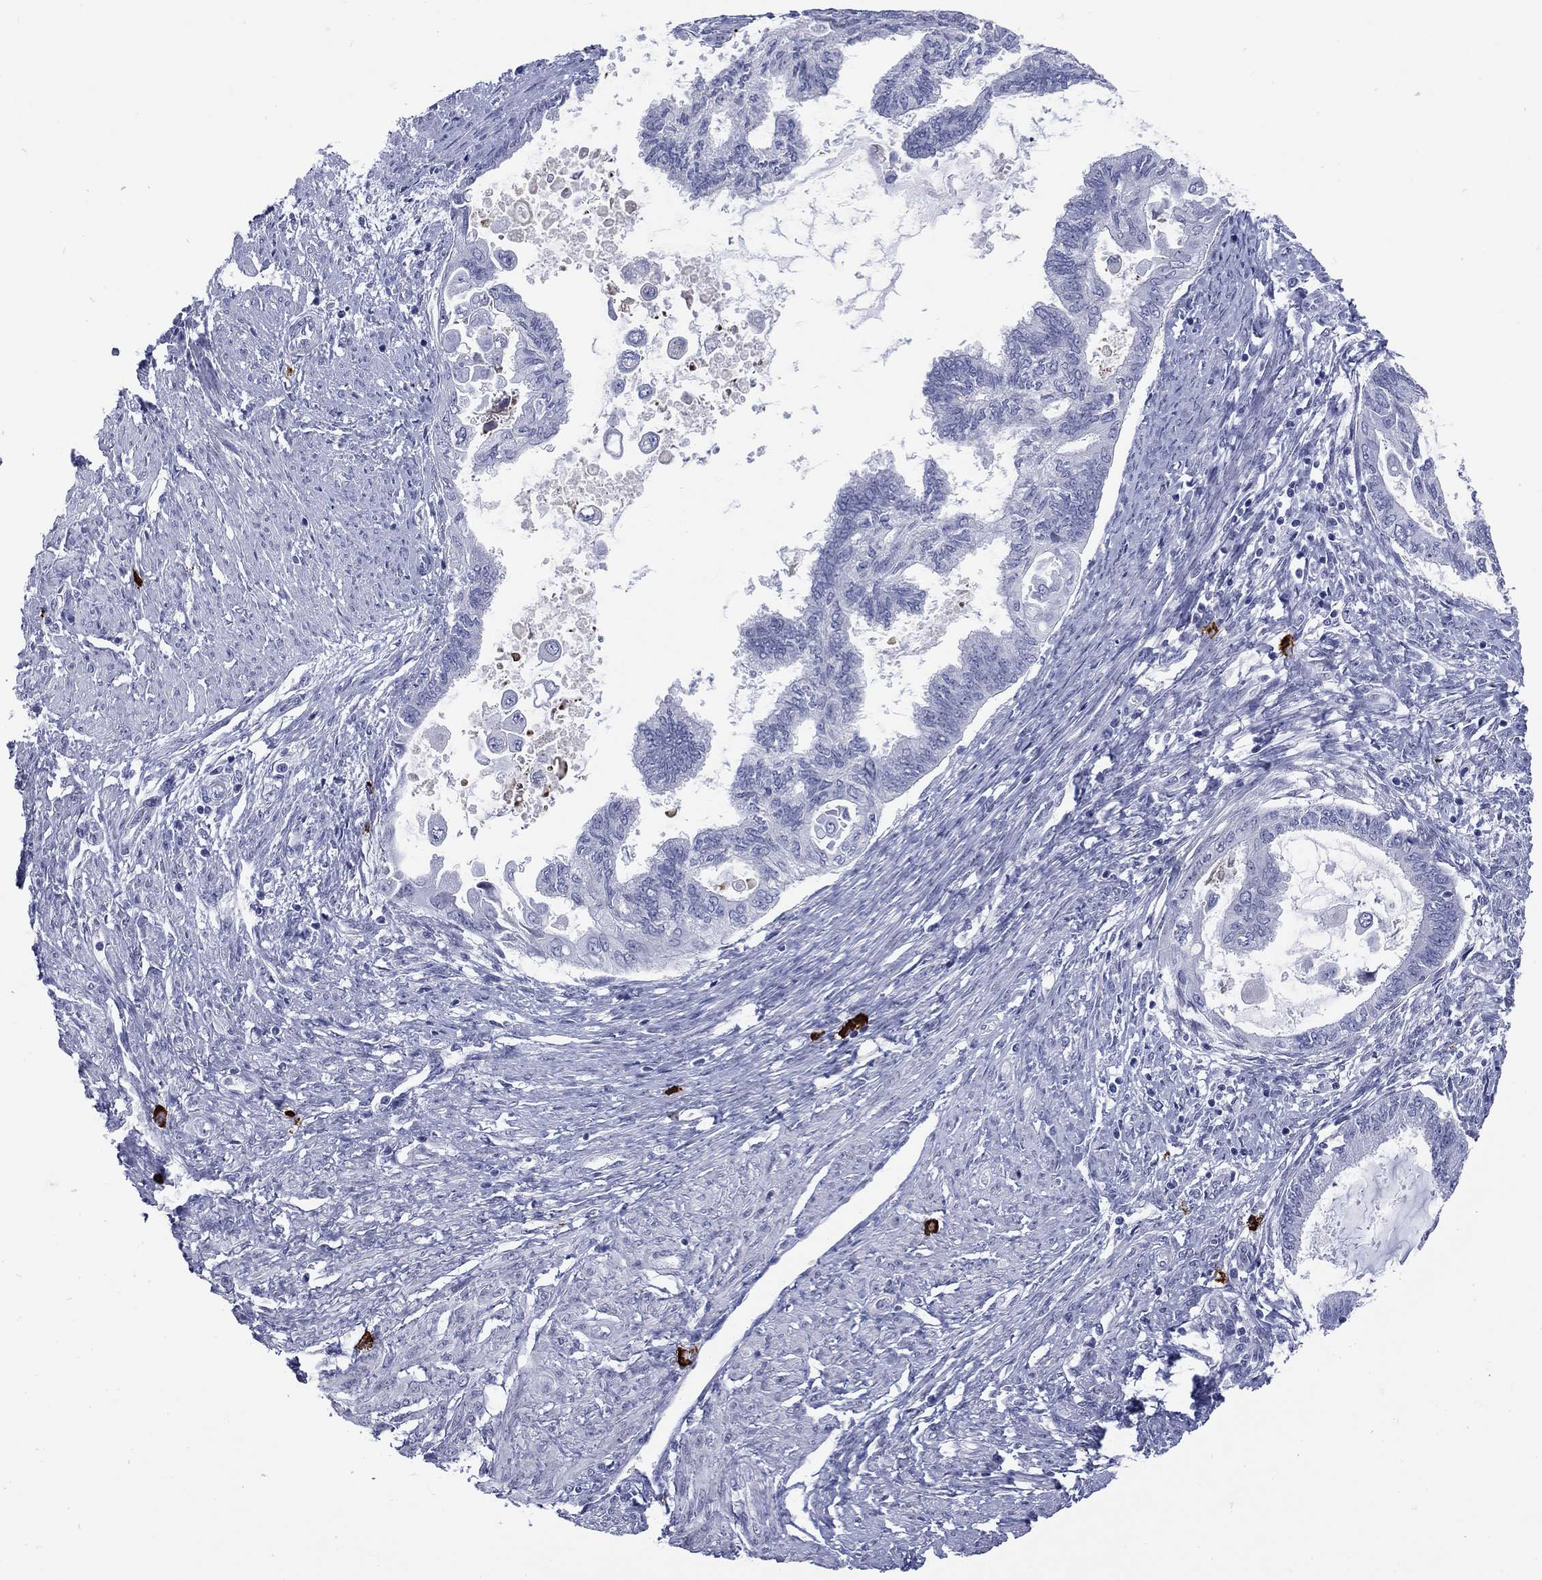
{"staining": {"intensity": "negative", "quantity": "none", "location": "none"}, "tissue": "endometrial cancer", "cell_type": "Tumor cells", "image_type": "cancer", "snomed": [{"axis": "morphology", "description": "Adenocarcinoma, NOS"}, {"axis": "topography", "description": "Endometrium"}], "caption": "Immunohistochemical staining of human endometrial cancer (adenocarcinoma) exhibits no significant expression in tumor cells.", "gene": "ECEL1", "patient": {"sex": "female", "age": 86}}